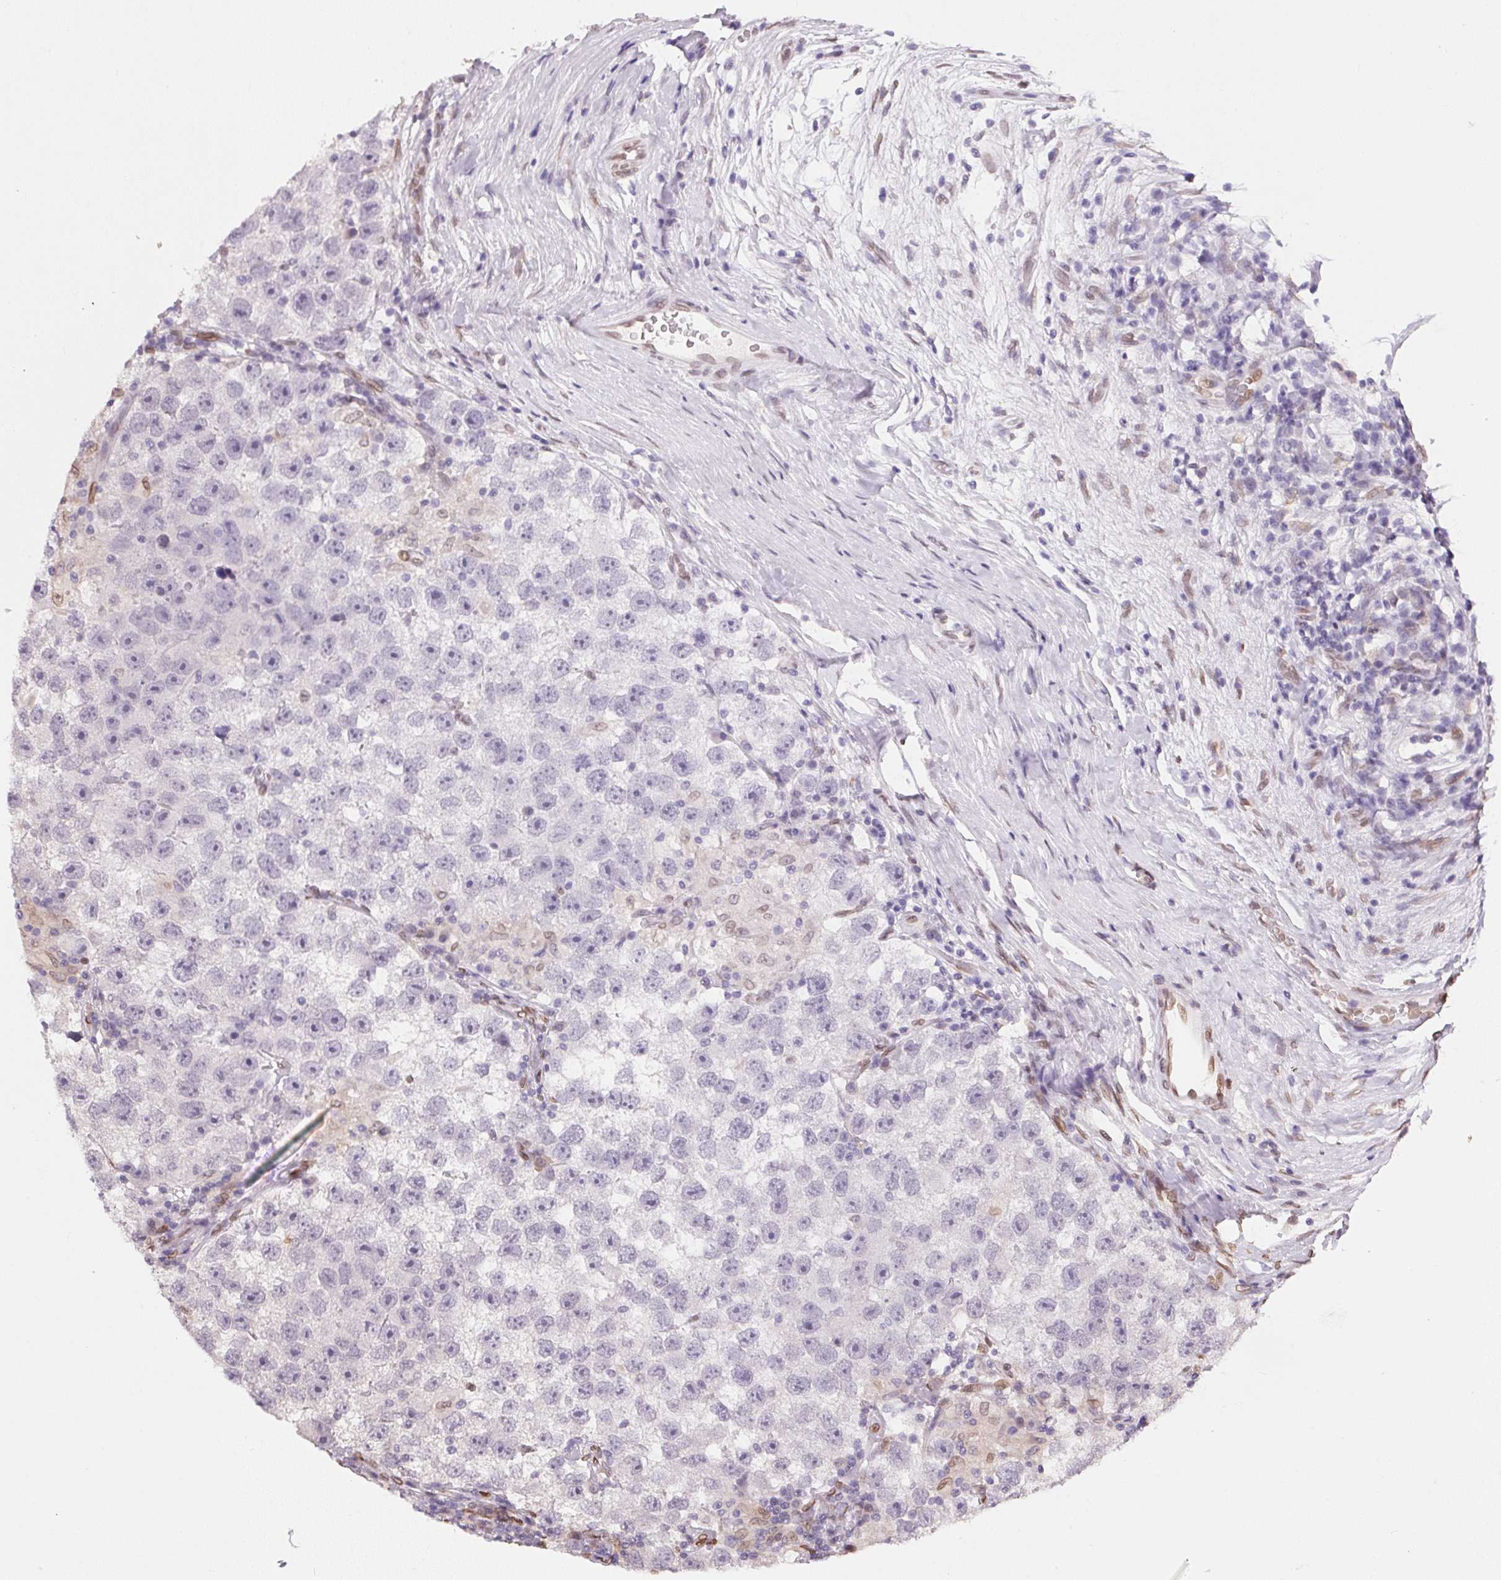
{"staining": {"intensity": "negative", "quantity": "none", "location": "none"}, "tissue": "testis cancer", "cell_type": "Tumor cells", "image_type": "cancer", "snomed": [{"axis": "morphology", "description": "Seminoma, NOS"}, {"axis": "topography", "description": "Testis"}], "caption": "Immunohistochemistry of human testis cancer shows no expression in tumor cells. (DAB (3,3'-diaminobenzidine) immunohistochemistry with hematoxylin counter stain).", "gene": "TMEM175", "patient": {"sex": "male", "age": 26}}